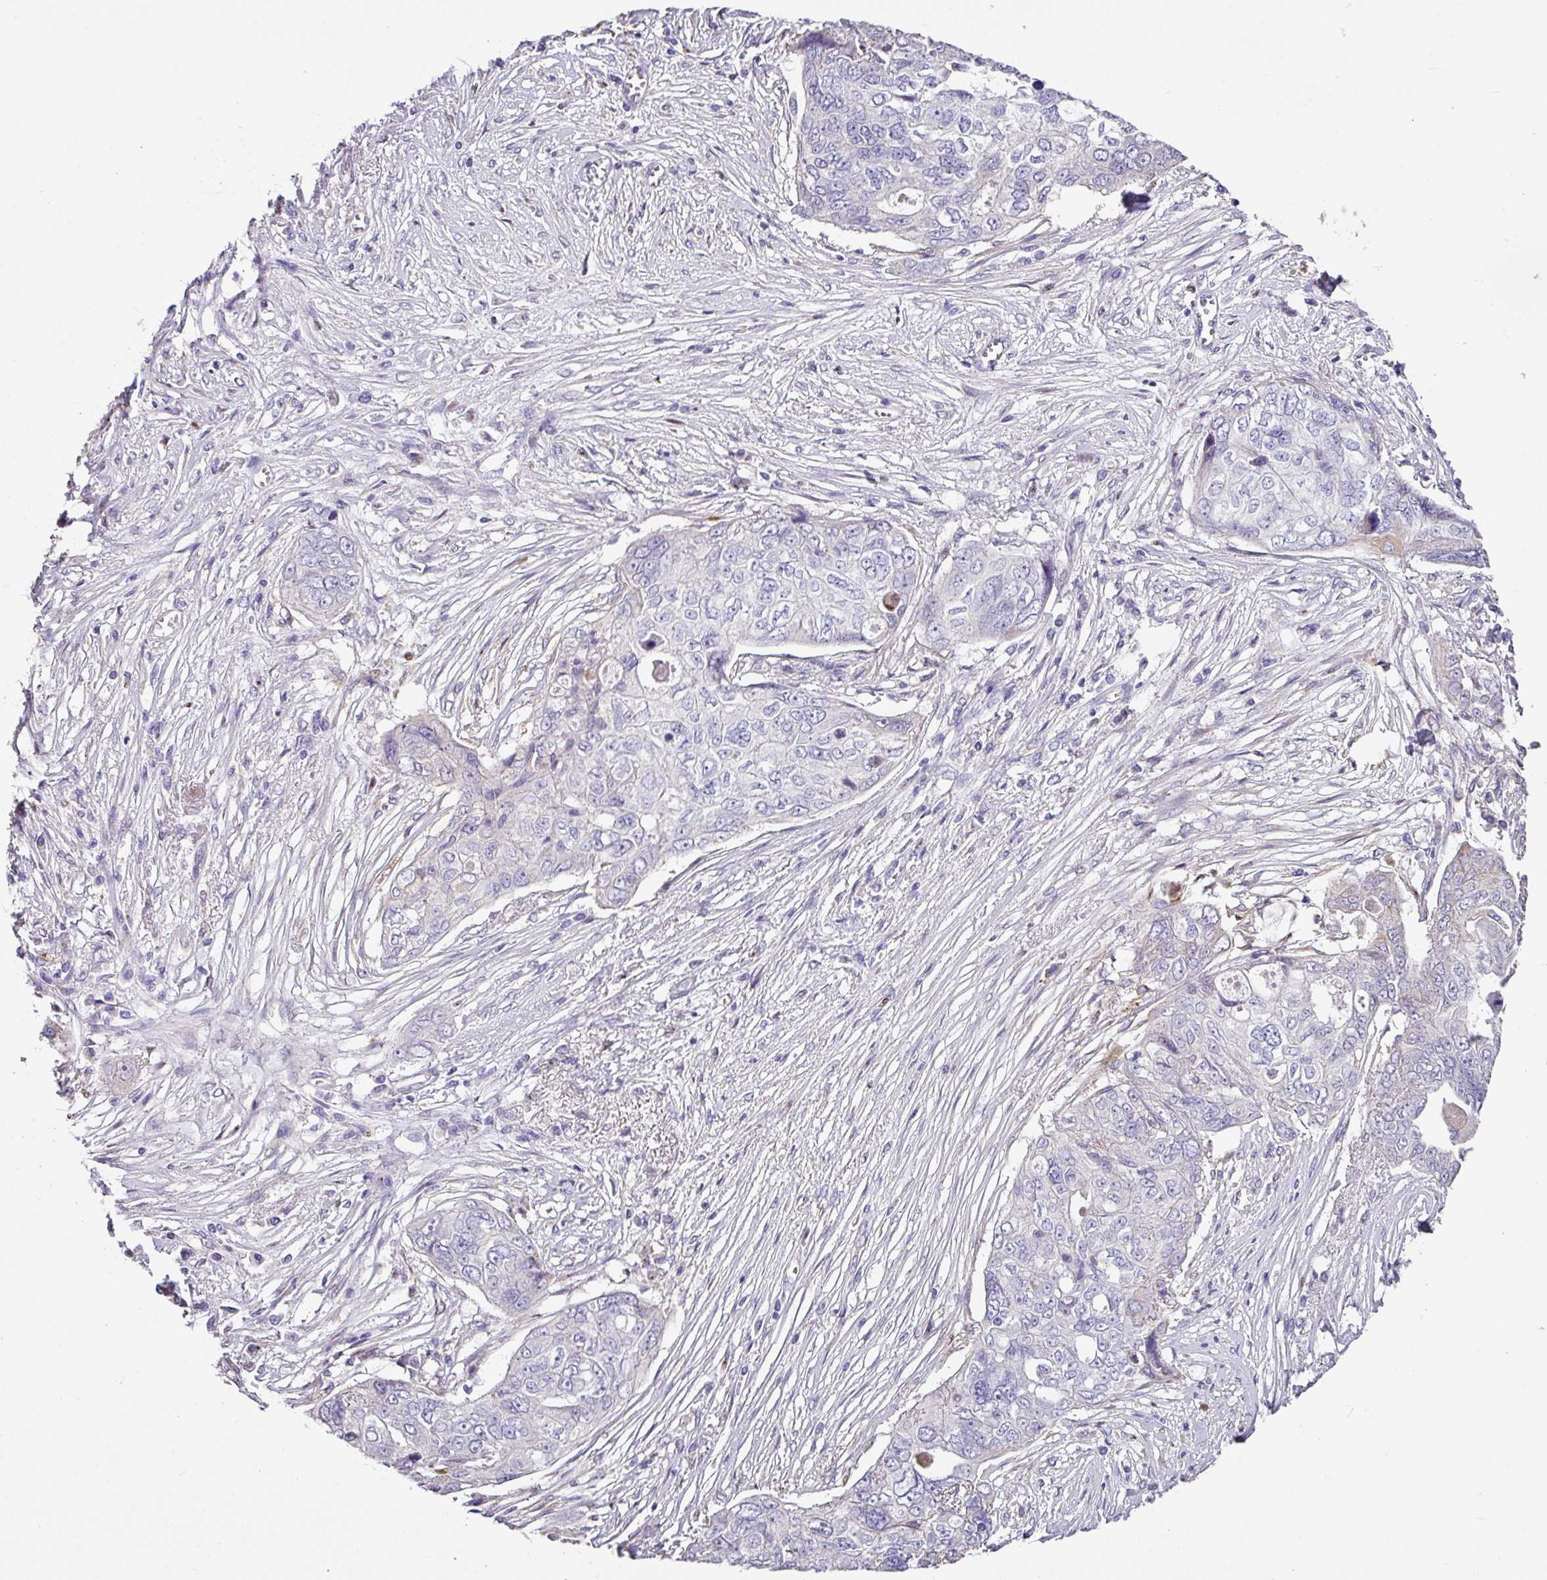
{"staining": {"intensity": "negative", "quantity": "none", "location": "none"}, "tissue": "ovarian cancer", "cell_type": "Tumor cells", "image_type": "cancer", "snomed": [{"axis": "morphology", "description": "Carcinoma, endometroid"}, {"axis": "topography", "description": "Ovary"}], "caption": "DAB immunohistochemical staining of ovarian cancer shows no significant positivity in tumor cells.", "gene": "ZG16", "patient": {"sex": "female", "age": 70}}